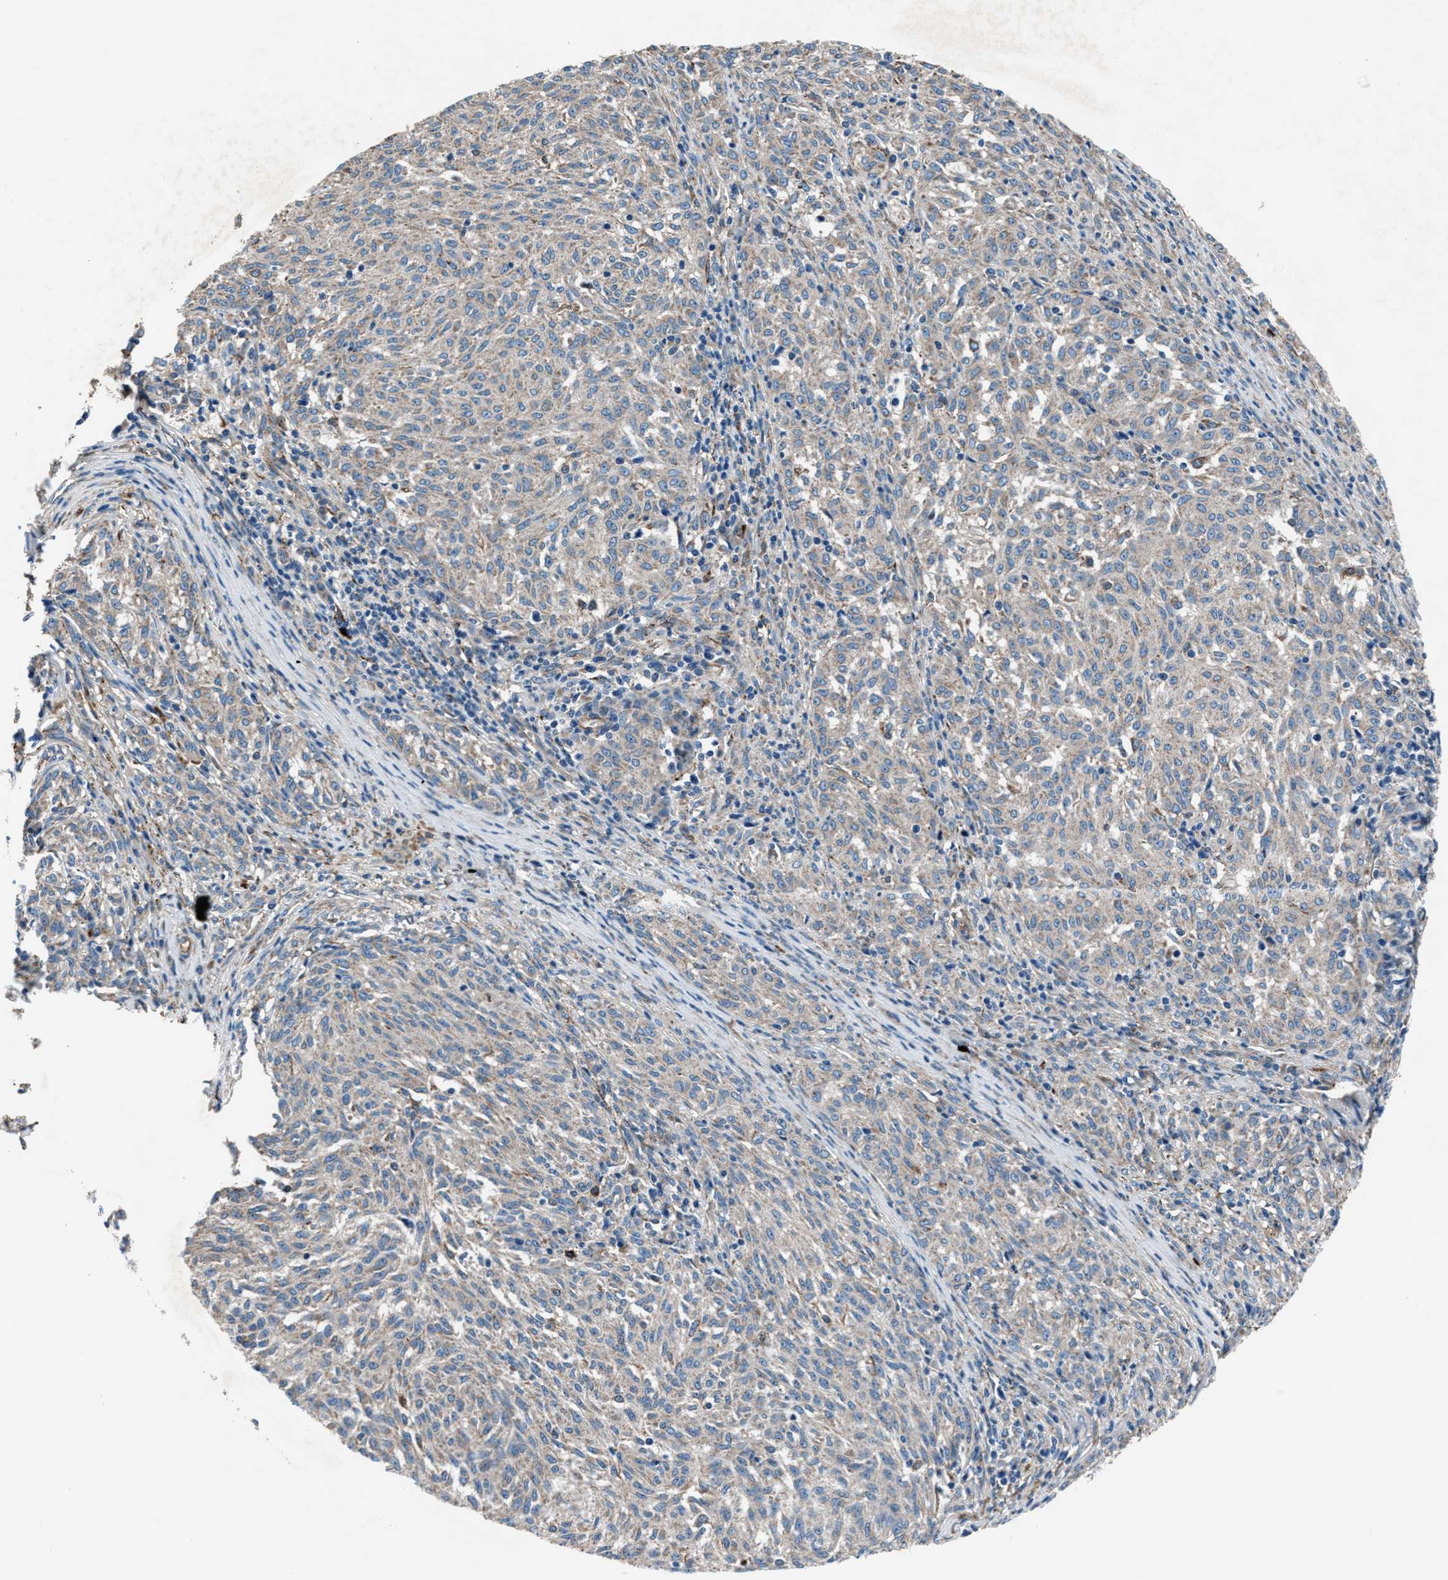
{"staining": {"intensity": "weak", "quantity": "<25%", "location": "cytoplasmic/membranous"}, "tissue": "melanoma", "cell_type": "Tumor cells", "image_type": "cancer", "snomed": [{"axis": "morphology", "description": "Malignant melanoma, NOS"}, {"axis": "topography", "description": "Skin"}], "caption": "High magnification brightfield microscopy of melanoma stained with DAB (brown) and counterstained with hematoxylin (blue): tumor cells show no significant expression.", "gene": "PRTFDC1", "patient": {"sex": "female", "age": 72}}